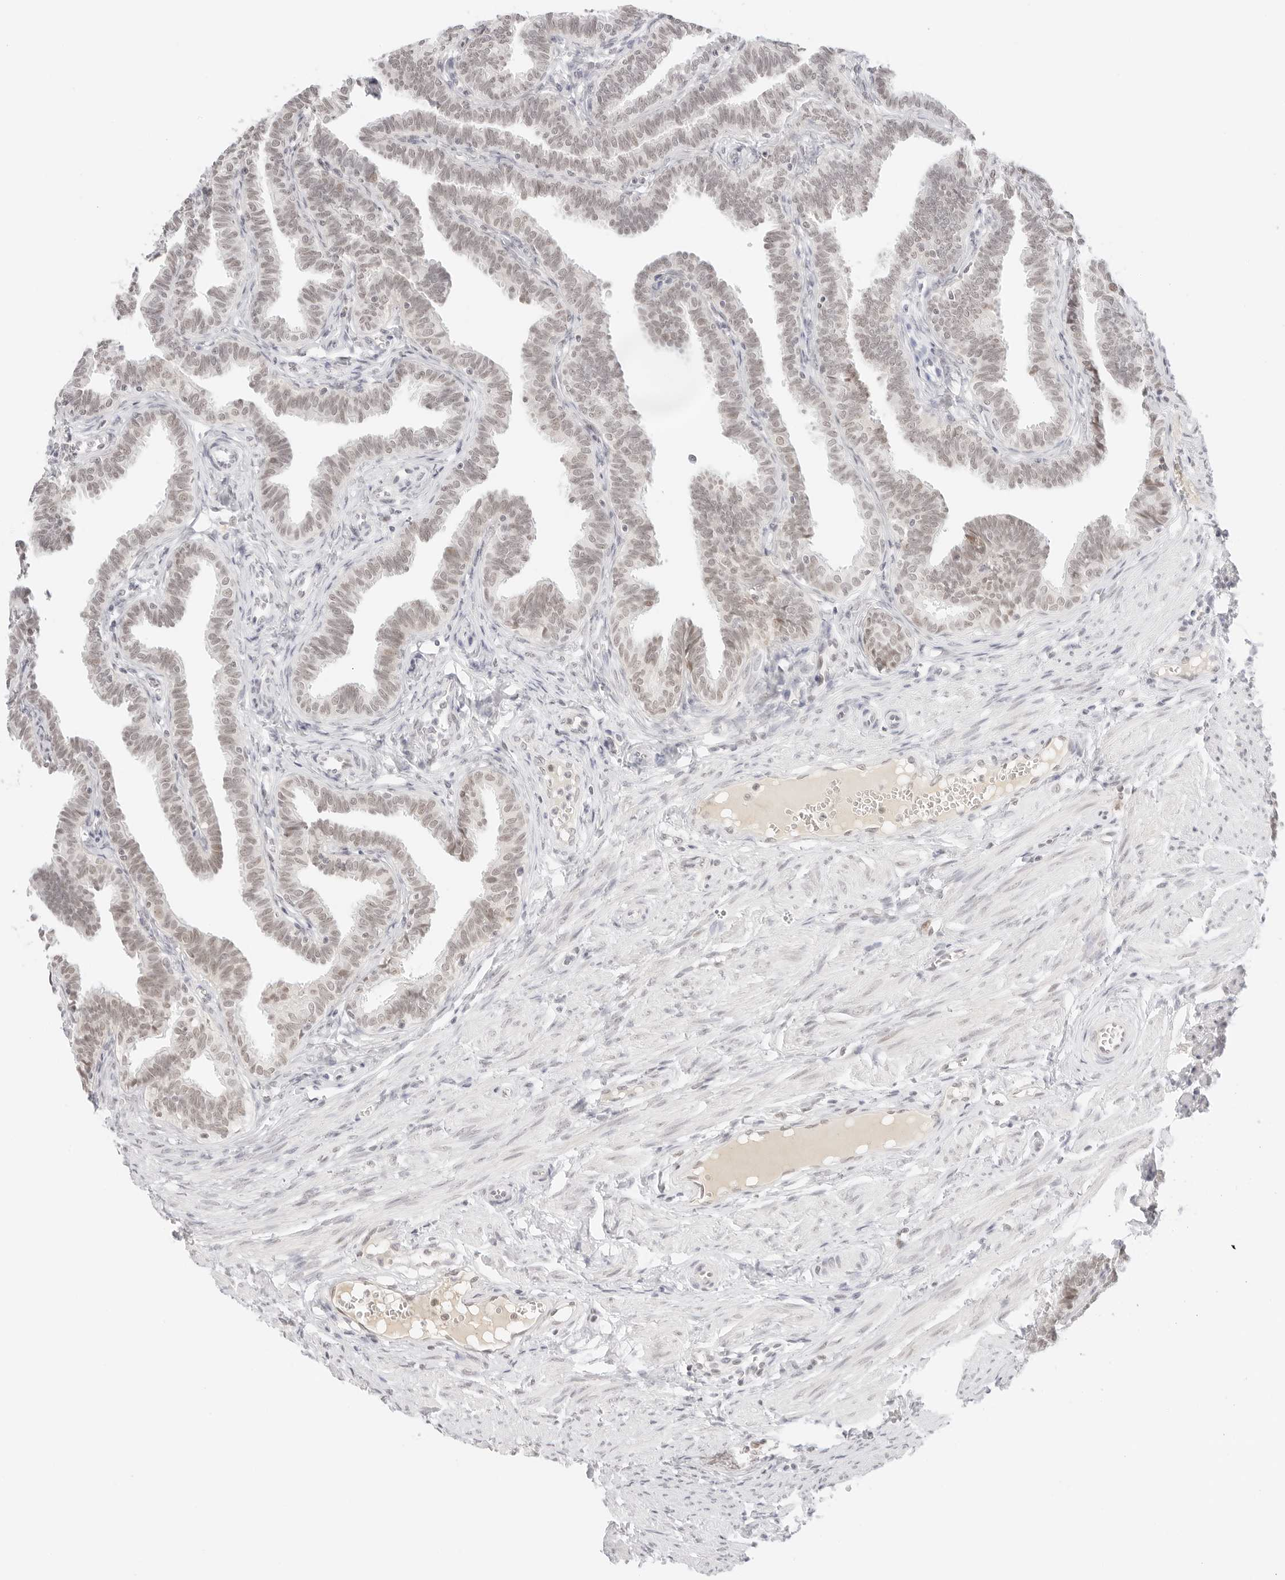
{"staining": {"intensity": "weak", "quantity": "25%-75%", "location": "cytoplasmic/membranous,nuclear"}, "tissue": "fallopian tube", "cell_type": "Glandular cells", "image_type": "normal", "snomed": [{"axis": "morphology", "description": "Normal tissue, NOS"}, {"axis": "topography", "description": "Fallopian tube"}, {"axis": "topography", "description": "Ovary"}], "caption": "This image demonstrates normal fallopian tube stained with immunohistochemistry to label a protein in brown. The cytoplasmic/membranous,nuclear of glandular cells show weak positivity for the protein. Nuclei are counter-stained blue.", "gene": "ITGA6", "patient": {"sex": "female", "age": 23}}